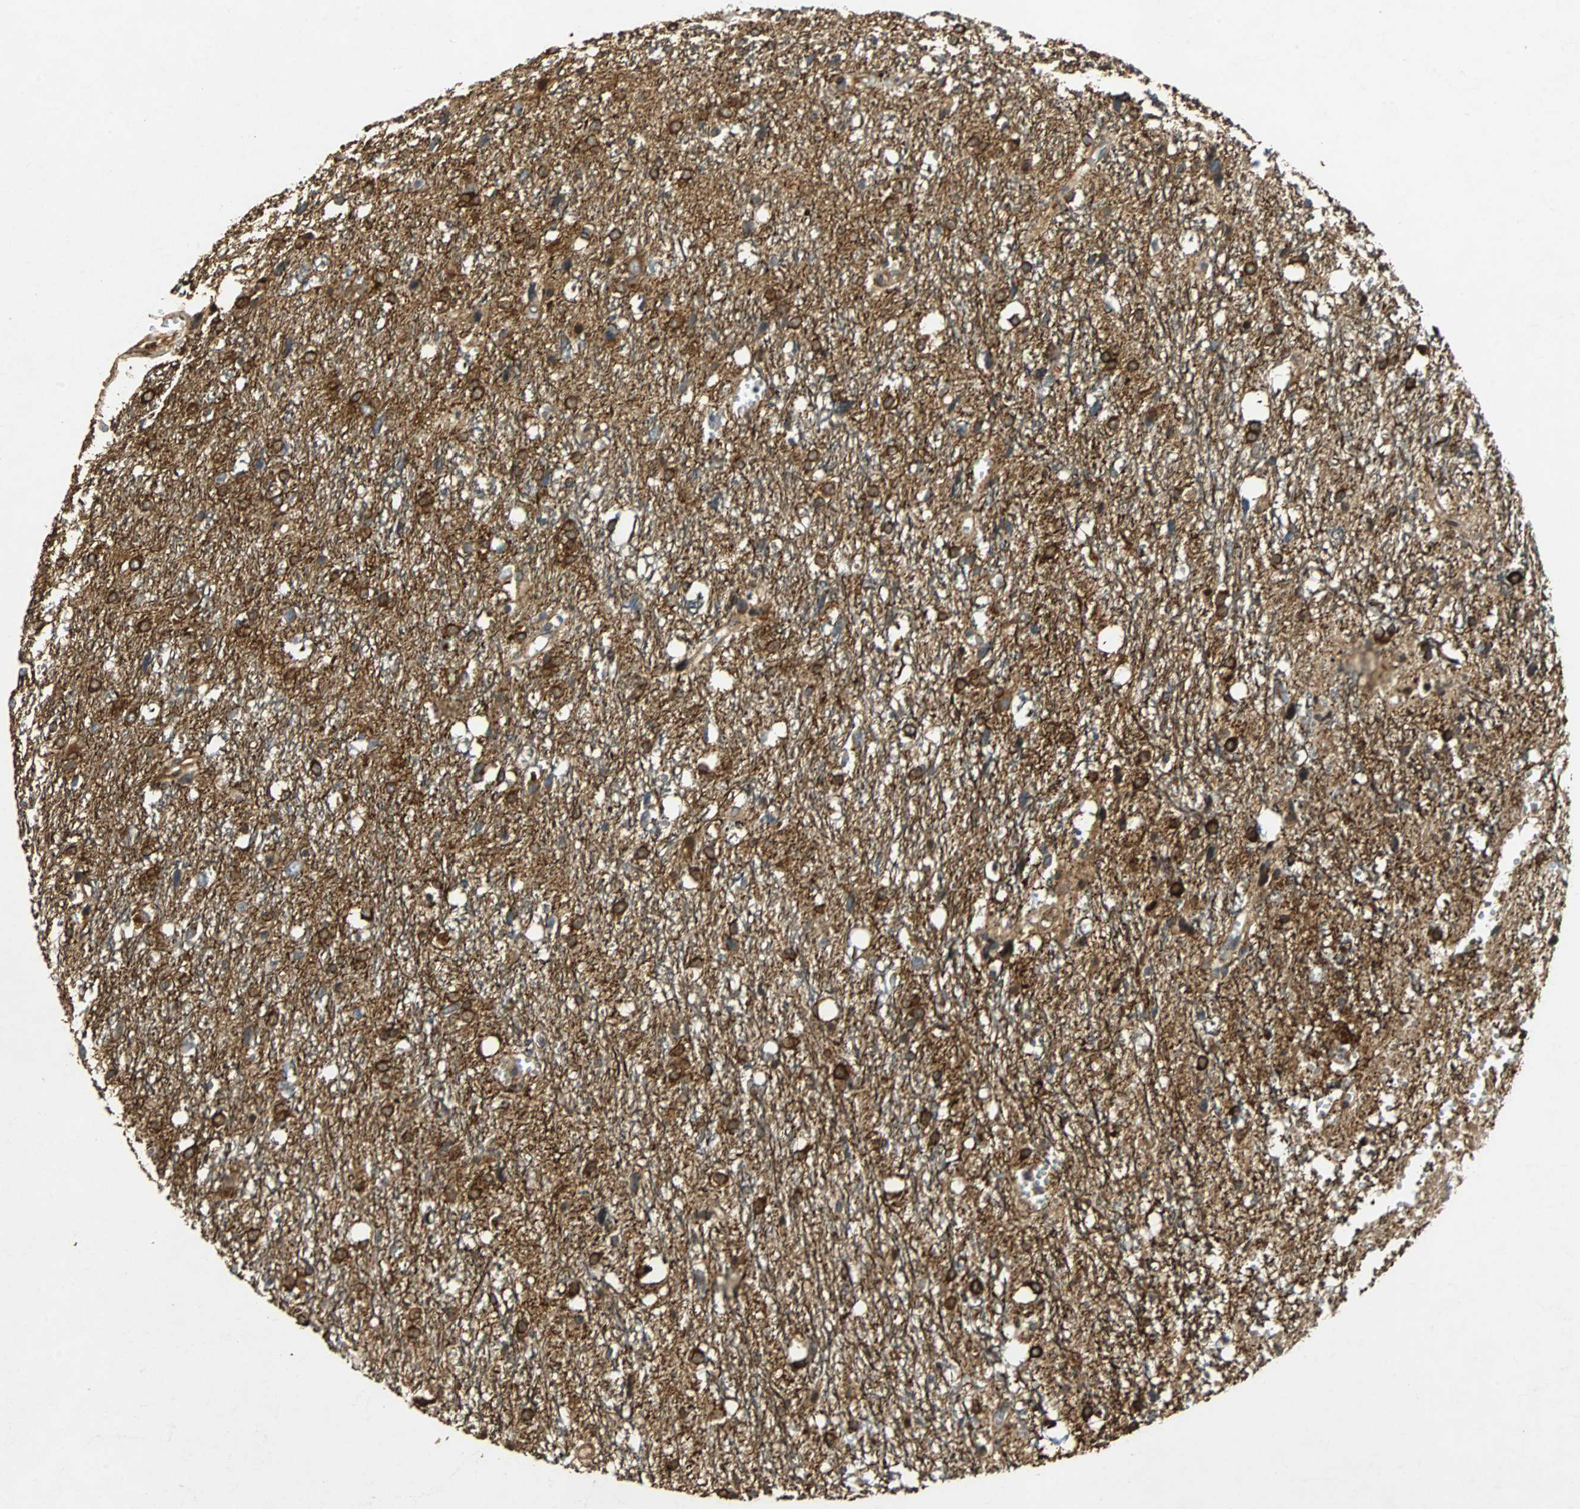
{"staining": {"intensity": "strong", "quantity": ">75%", "location": "cytoplasmic/membranous,nuclear"}, "tissue": "glioma", "cell_type": "Tumor cells", "image_type": "cancer", "snomed": [{"axis": "morphology", "description": "Glioma, malignant, High grade"}, {"axis": "topography", "description": "Brain"}], "caption": "An IHC photomicrograph of neoplastic tissue is shown. Protein staining in brown highlights strong cytoplasmic/membranous and nuclear positivity in malignant glioma (high-grade) within tumor cells.", "gene": "TUBA4A", "patient": {"sex": "female", "age": 59}}